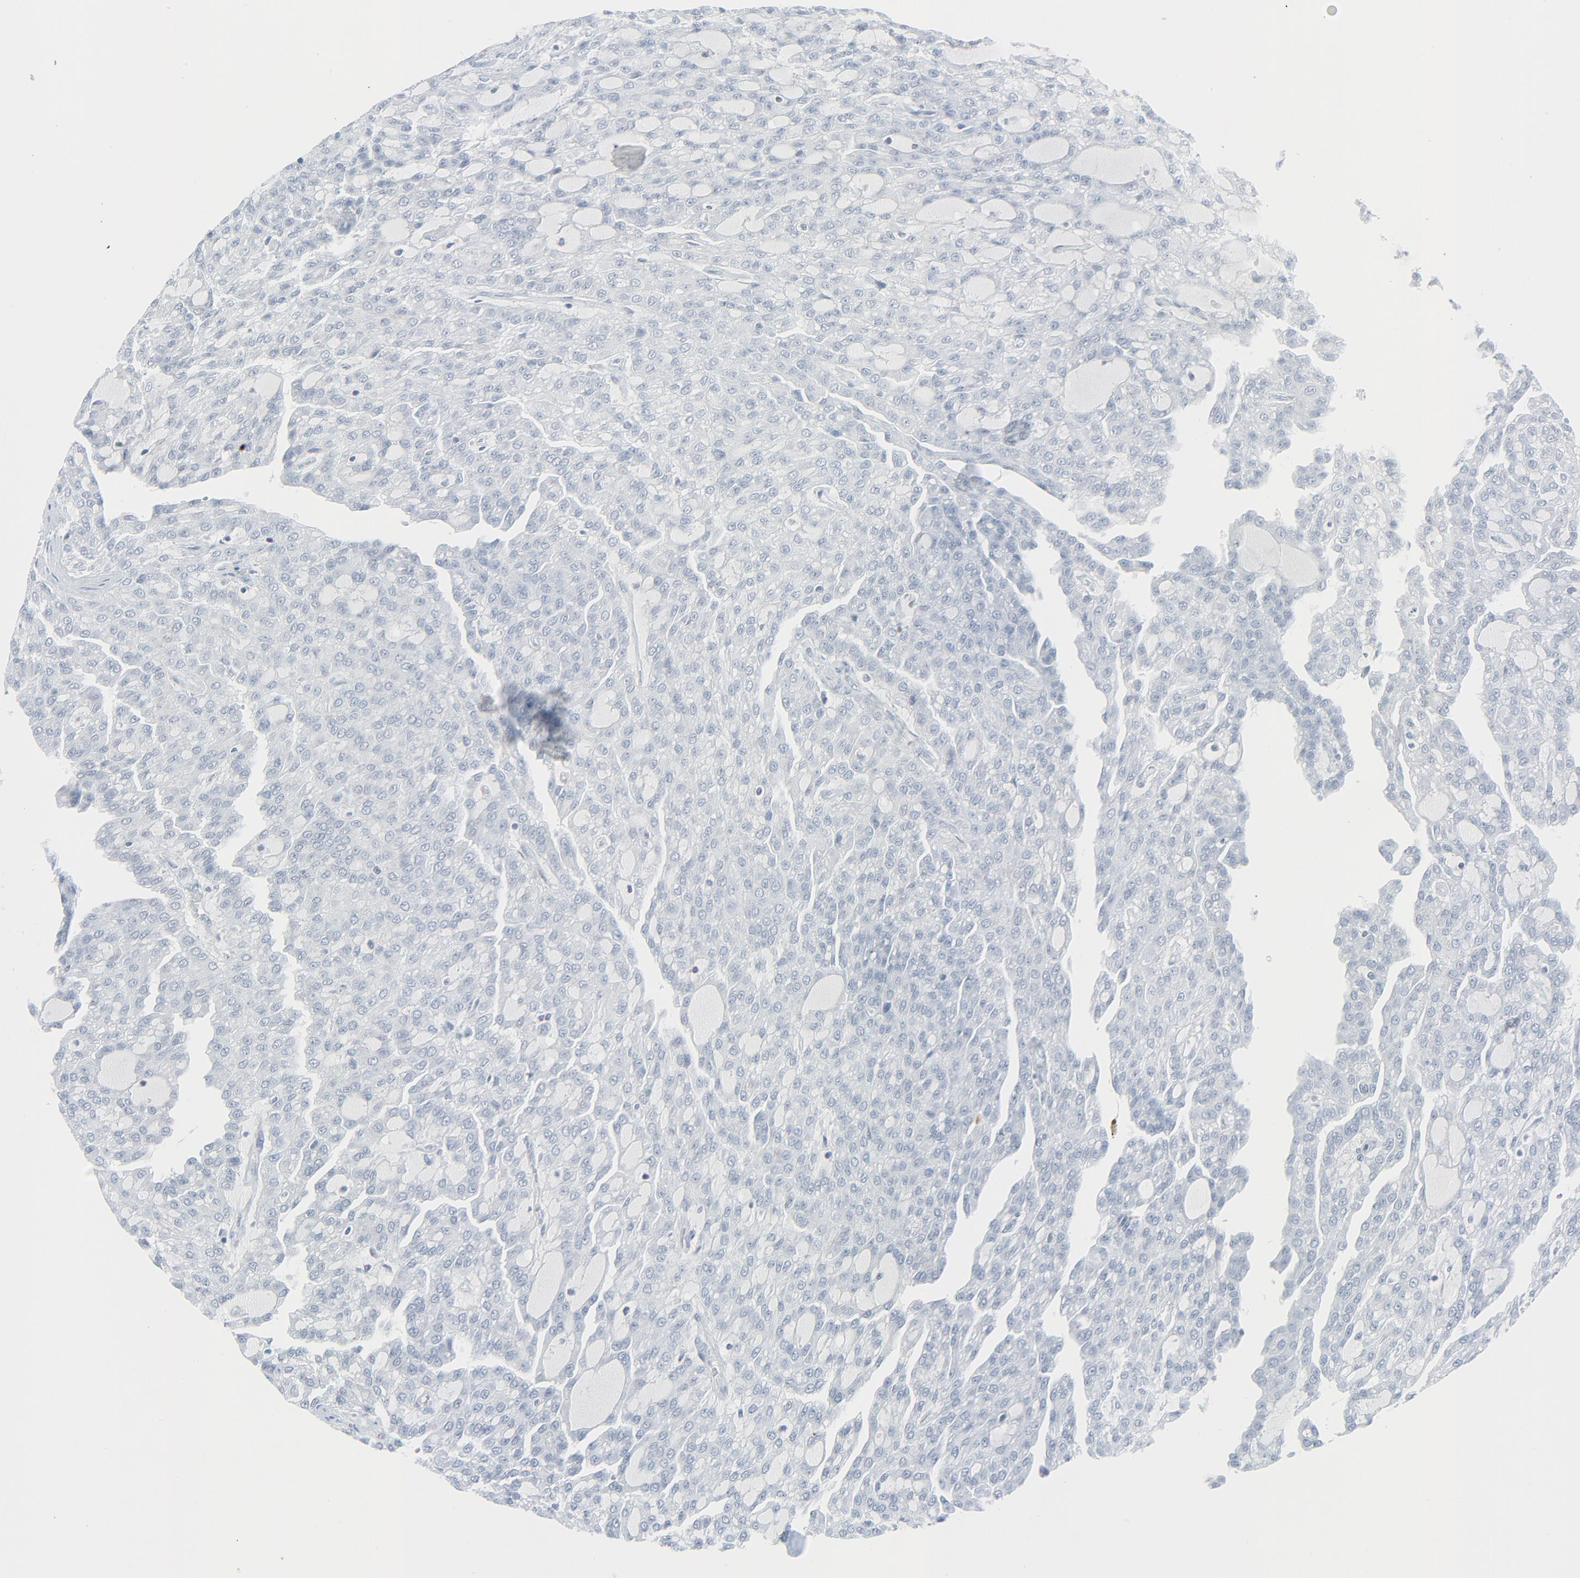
{"staining": {"intensity": "negative", "quantity": "none", "location": "none"}, "tissue": "renal cancer", "cell_type": "Tumor cells", "image_type": "cancer", "snomed": [{"axis": "morphology", "description": "Adenocarcinoma, NOS"}, {"axis": "topography", "description": "Kidney"}], "caption": "This photomicrograph is of renal adenocarcinoma stained with immunohistochemistry to label a protein in brown with the nuclei are counter-stained blue. There is no positivity in tumor cells.", "gene": "FGFR3", "patient": {"sex": "male", "age": 63}}